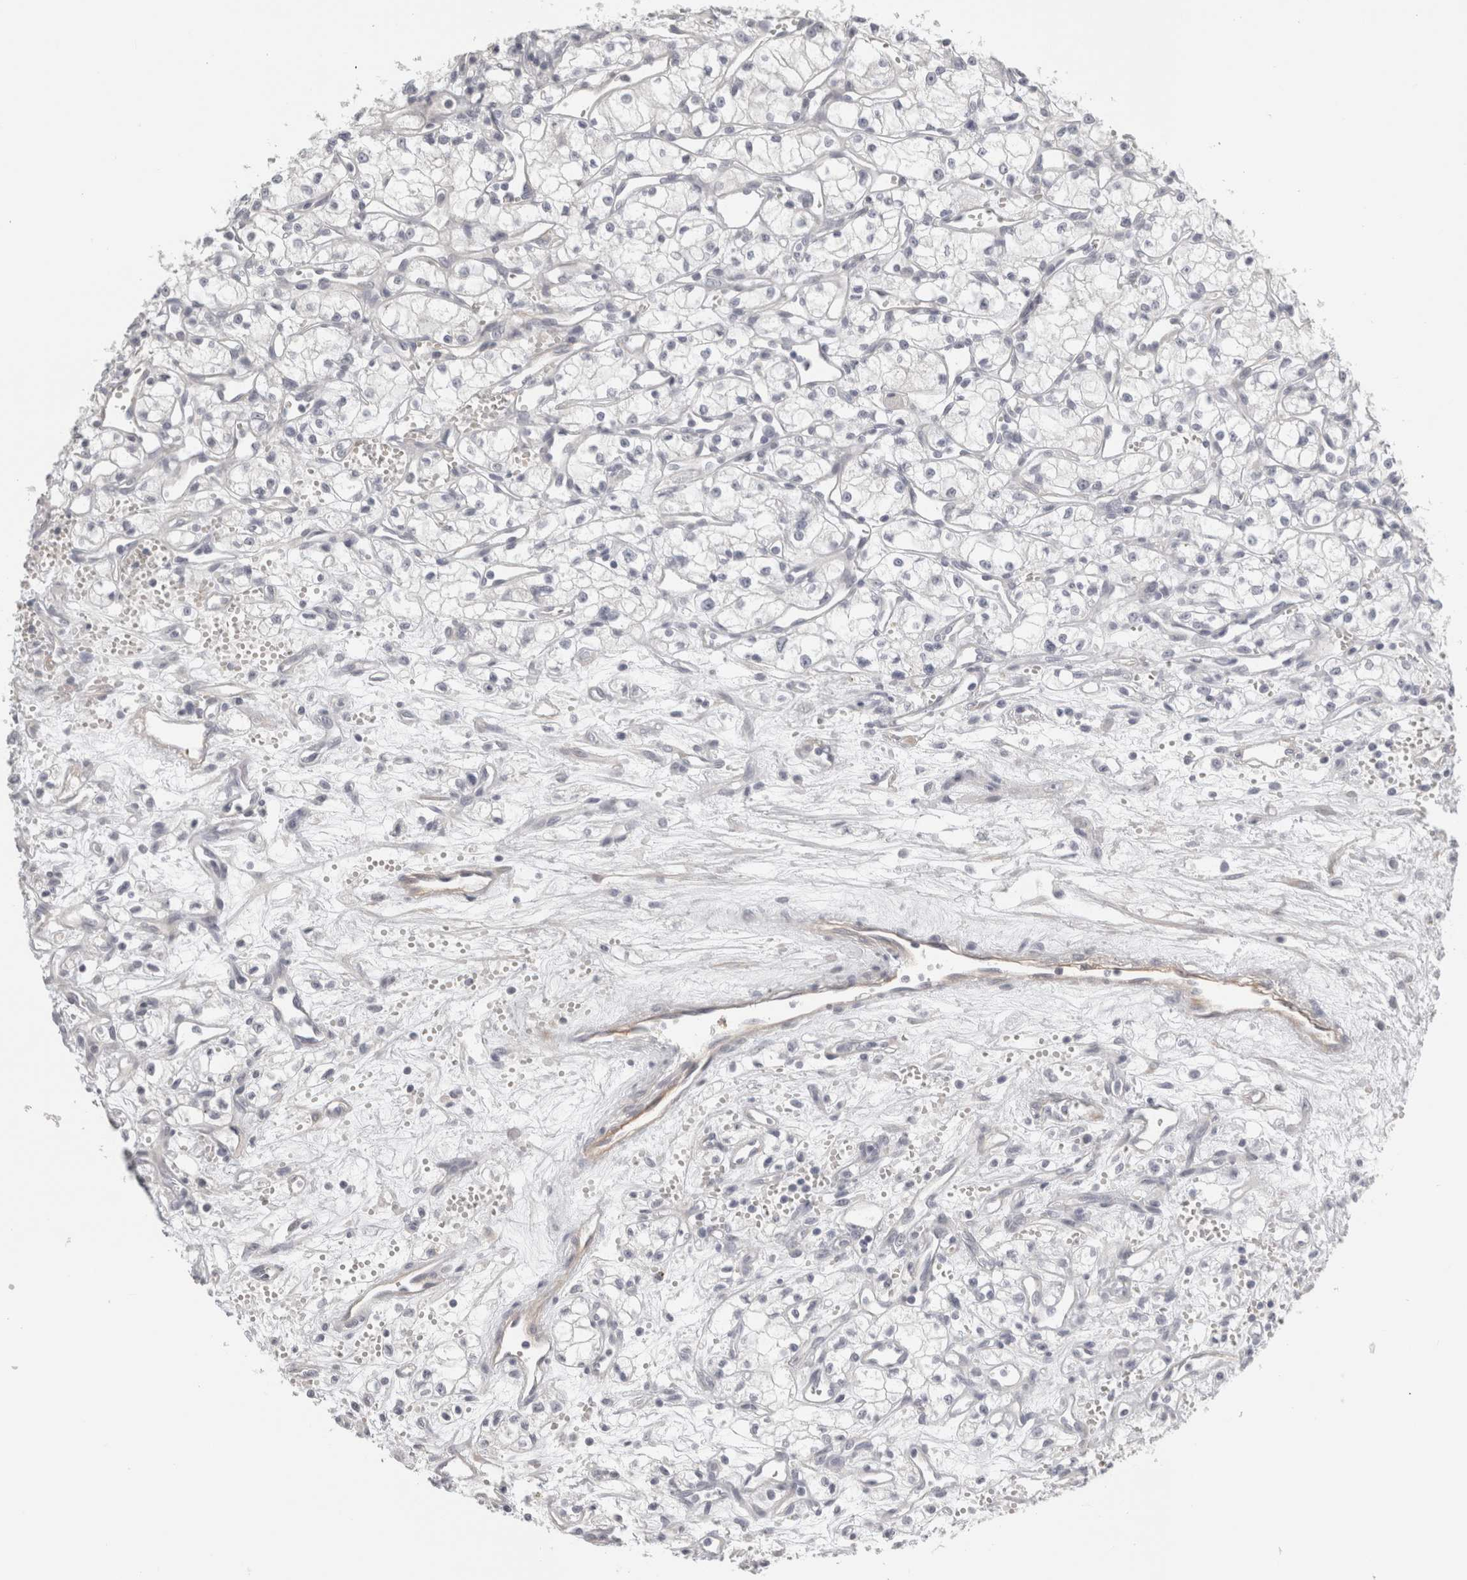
{"staining": {"intensity": "negative", "quantity": "none", "location": "none"}, "tissue": "renal cancer", "cell_type": "Tumor cells", "image_type": "cancer", "snomed": [{"axis": "morphology", "description": "Adenocarcinoma, NOS"}, {"axis": "topography", "description": "Kidney"}], "caption": "The immunohistochemistry photomicrograph has no significant staining in tumor cells of renal cancer tissue.", "gene": "FBLIM1", "patient": {"sex": "male", "age": 59}}